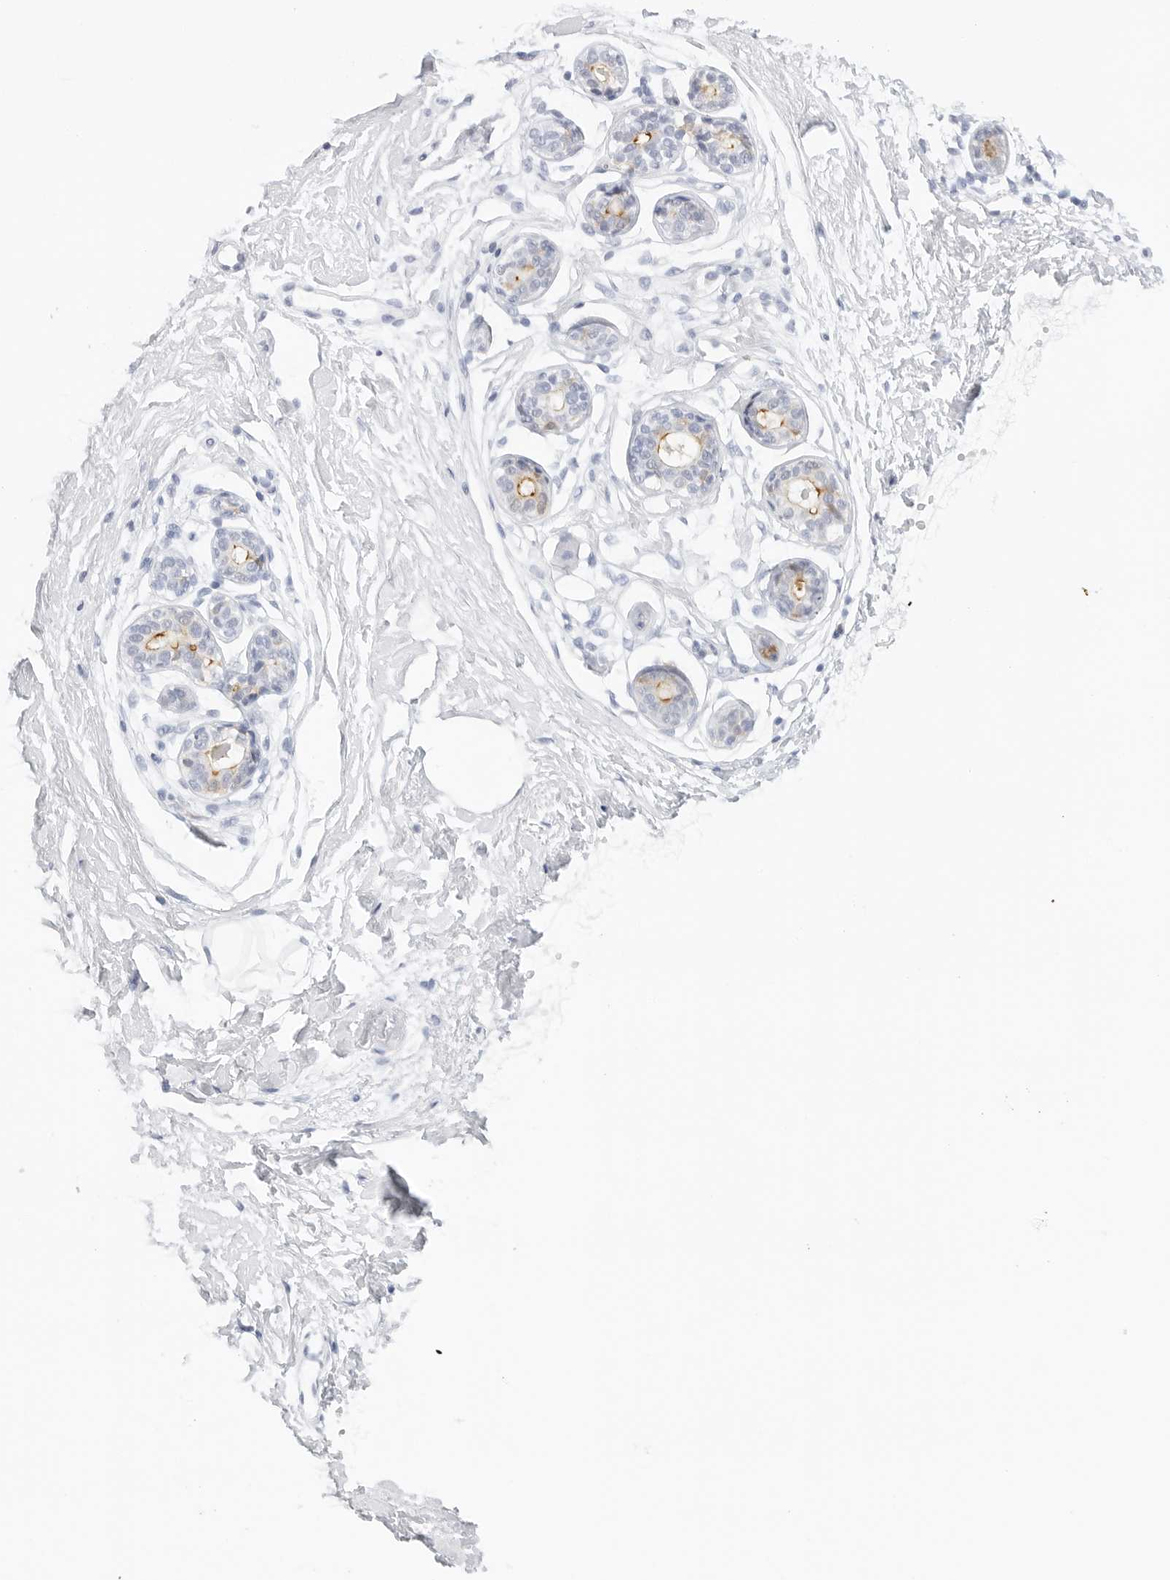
{"staining": {"intensity": "negative", "quantity": "none", "location": "none"}, "tissue": "breast", "cell_type": "Adipocytes", "image_type": "normal", "snomed": [{"axis": "morphology", "description": "Normal tissue, NOS"}, {"axis": "topography", "description": "Breast"}], "caption": "DAB (3,3'-diaminobenzidine) immunohistochemical staining of benign breast exhibits no significant expression in adipocytes. Brightfield microscopy of immunohistochemistry stained with DAB (3,3'-diaminobenzidine) (brown) and hematoxylin (blue), captured at high magnification.", "gene": "SLC9A3R1", "patient": {"sex": "female", "age": 23}}